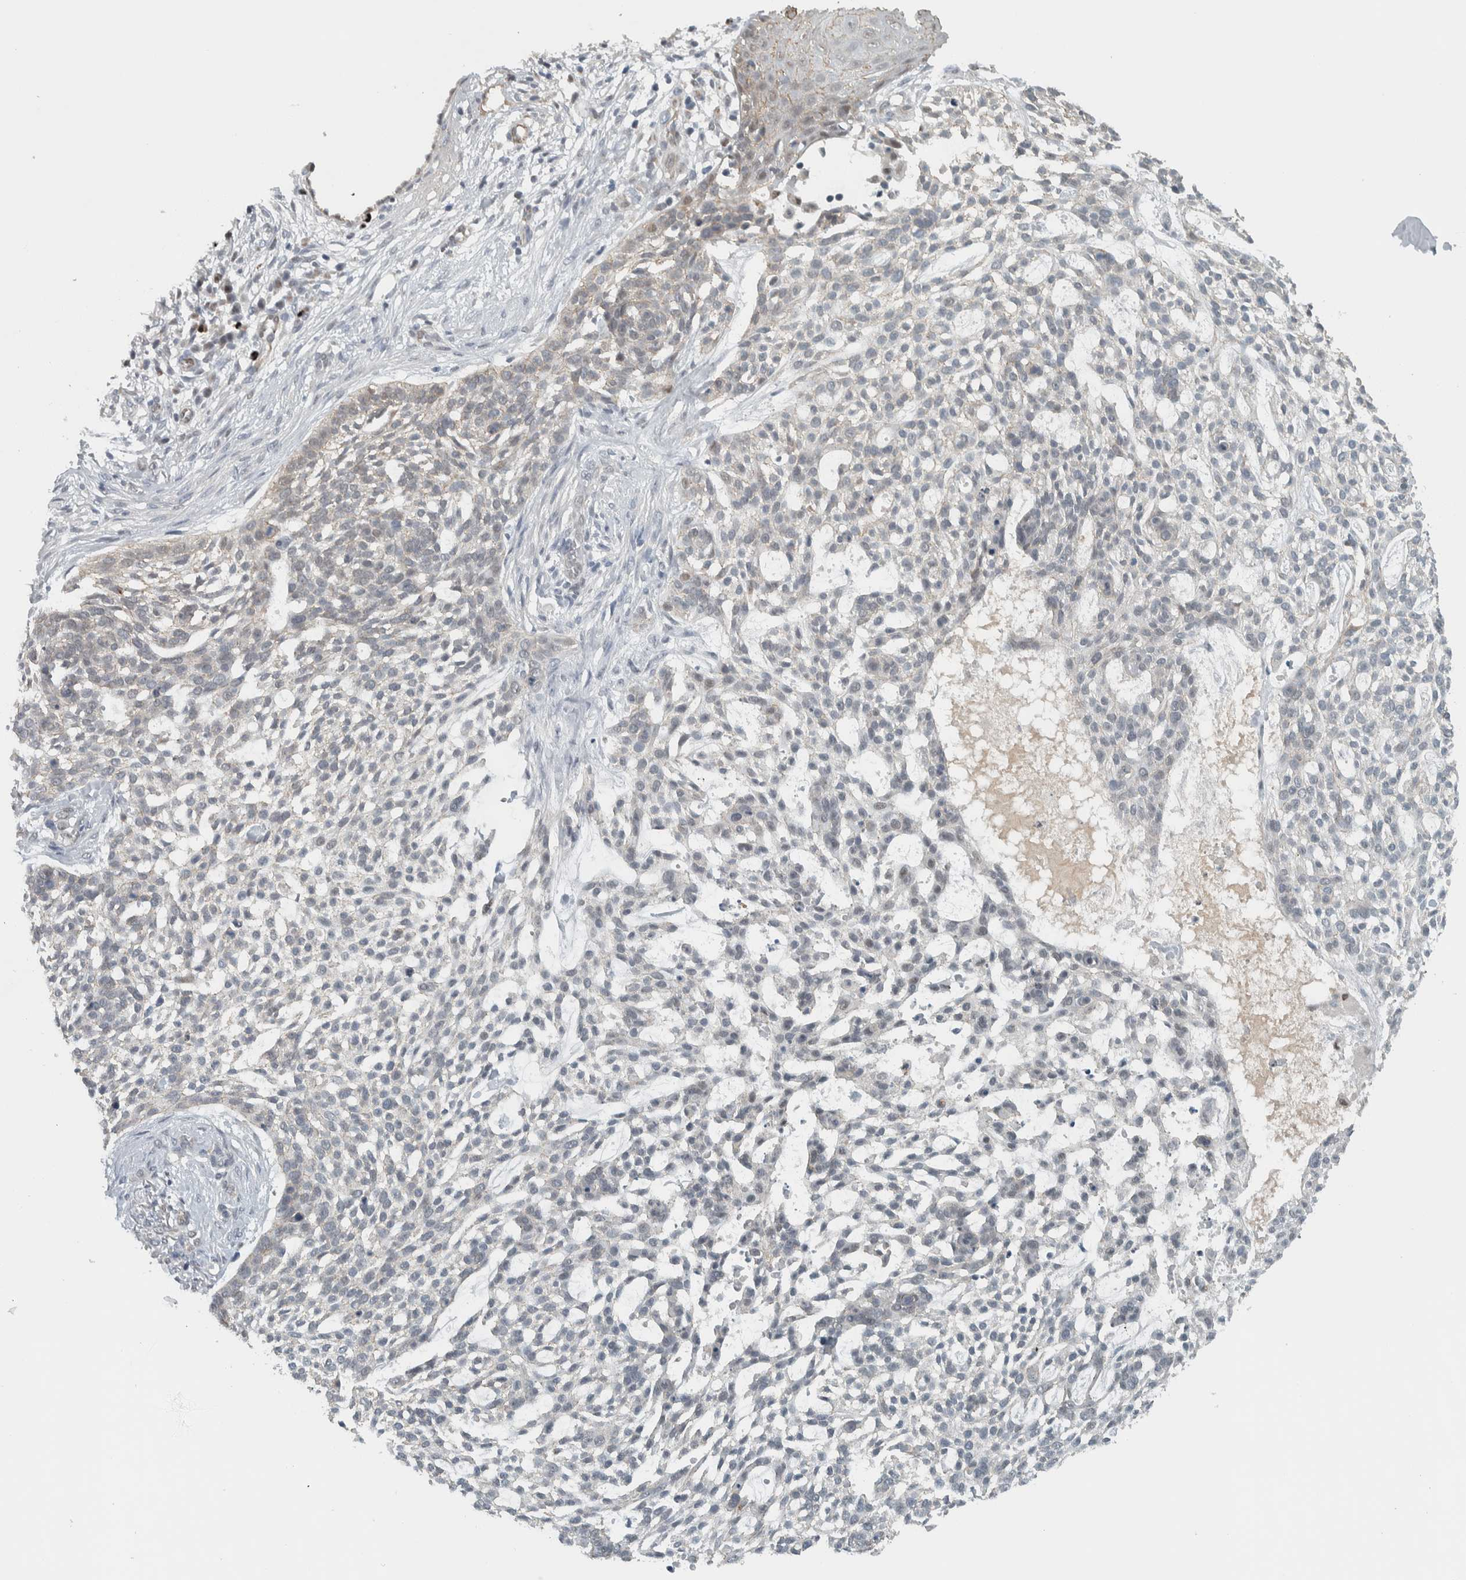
{"staining": {"intensity": "weak", "quantity": "<25%", "location": "nuclear"}, "tissue": "skin cancer", "cell_type": "Tumor cells", "image_type": "cancer", "snomed": [{"axis": "morphology", "description": "Basal cell carcinoma"}, {"axis": "topography", "description": "Skin"}], "caption": "This is an immunohistochemistry (IHC) photomicrograph of human skin cancer. There is no positivity in tumor cells.", "gene": "ADPRM", "patient": {"sex": "female", "age": 64}}